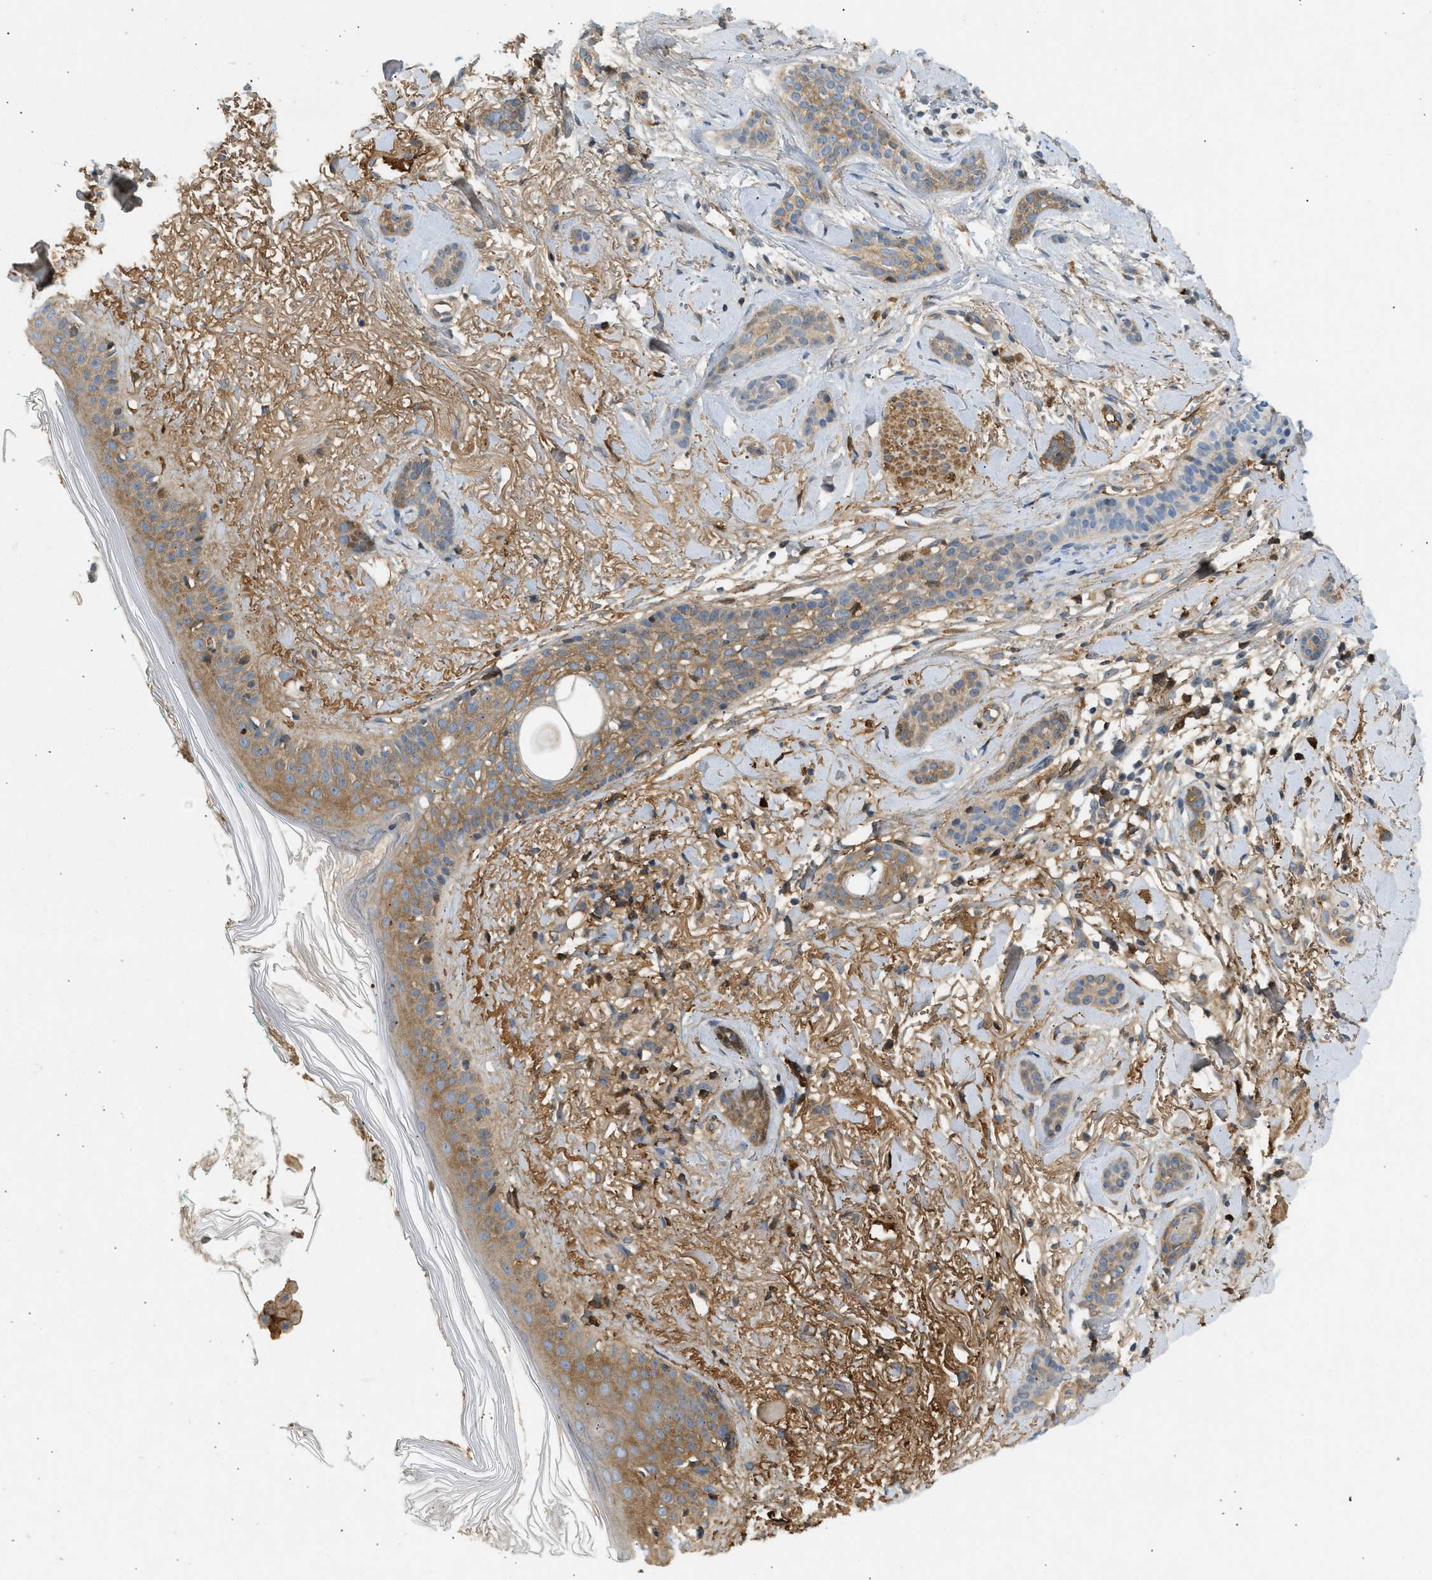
{"staining": {"intensity": "moderate", "quantity": ">75%", "location": "cytoplasmic/membranous"}, "tissue": "skin cancer", "cell_type": "Tumor cells", "image_type": "cancer", "snomed": [{"axis": "morphology", "description": "Basal cell carcinoma"}, {"axis": "morphology", "description": "Adnexal tumor, benign"}, {"axis": "topography", "description": "Skin"}], "caption": "Immunohistochemical staining of human skin cancer exhibits medium levels of moderate cytoplasmic/membranous staining in approximately >75% of tumor cells.", "gene": "F8", "patient": {"sex": "female", "age": 42}}